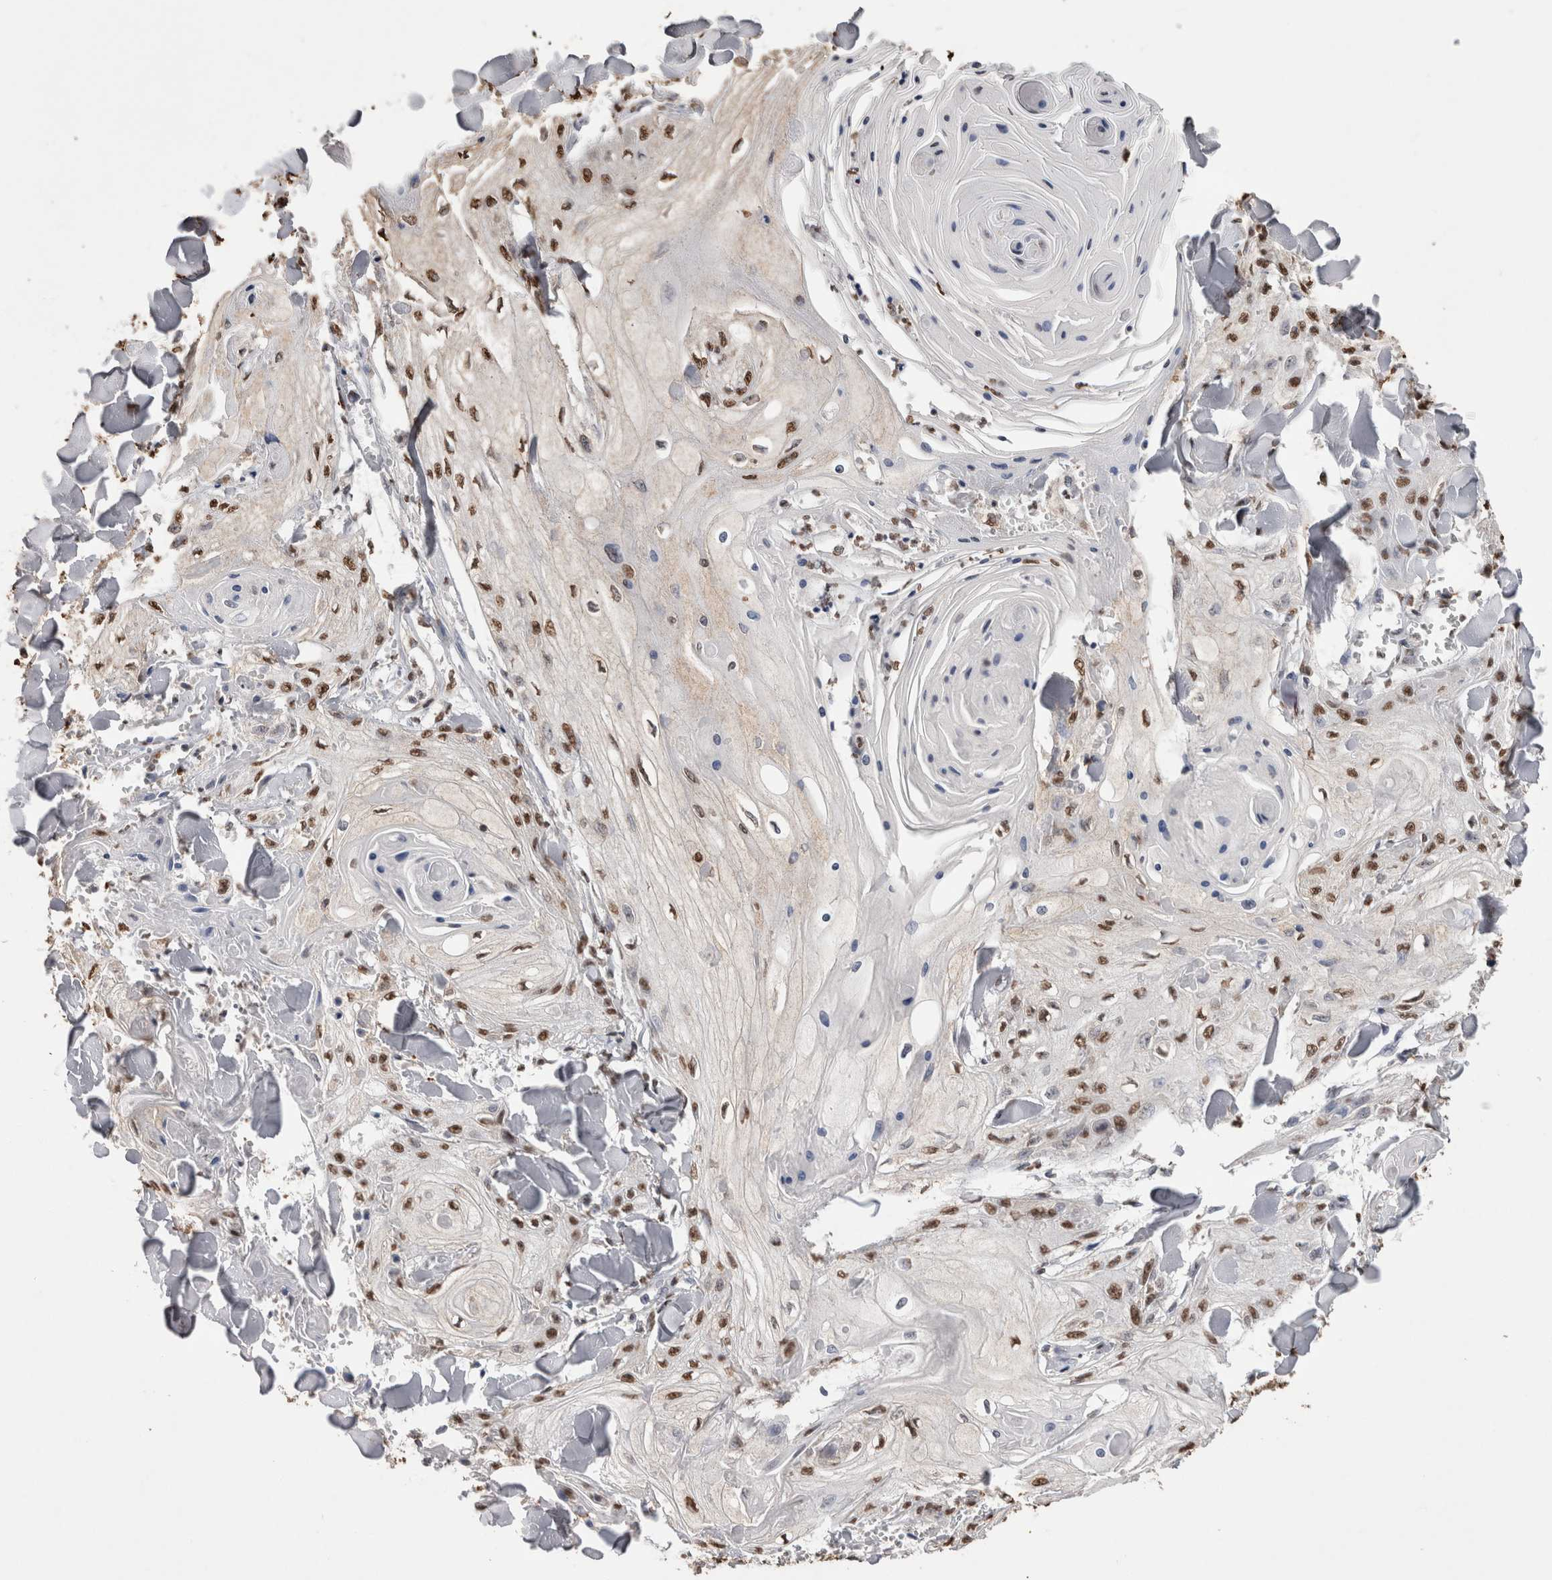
{"staining": {"intensity": "moderate", "quantity": ">75%", "location": "nuclear"}, "tissue": "skin cancer", "cell_type": "Tumor cells", "image_type": "cancer", "snomed": [{"axis": "morphology", "description": "Squamous cell carcinoma, NOS"}, {"axis": "topography", "description": "Skin"}], "caption": "Skin cancer tissue reveals moderate nuclear expression in about >75% of tumor cells", "gene": "NTHL1", "patient": {"sex": "male", "age": 74}}